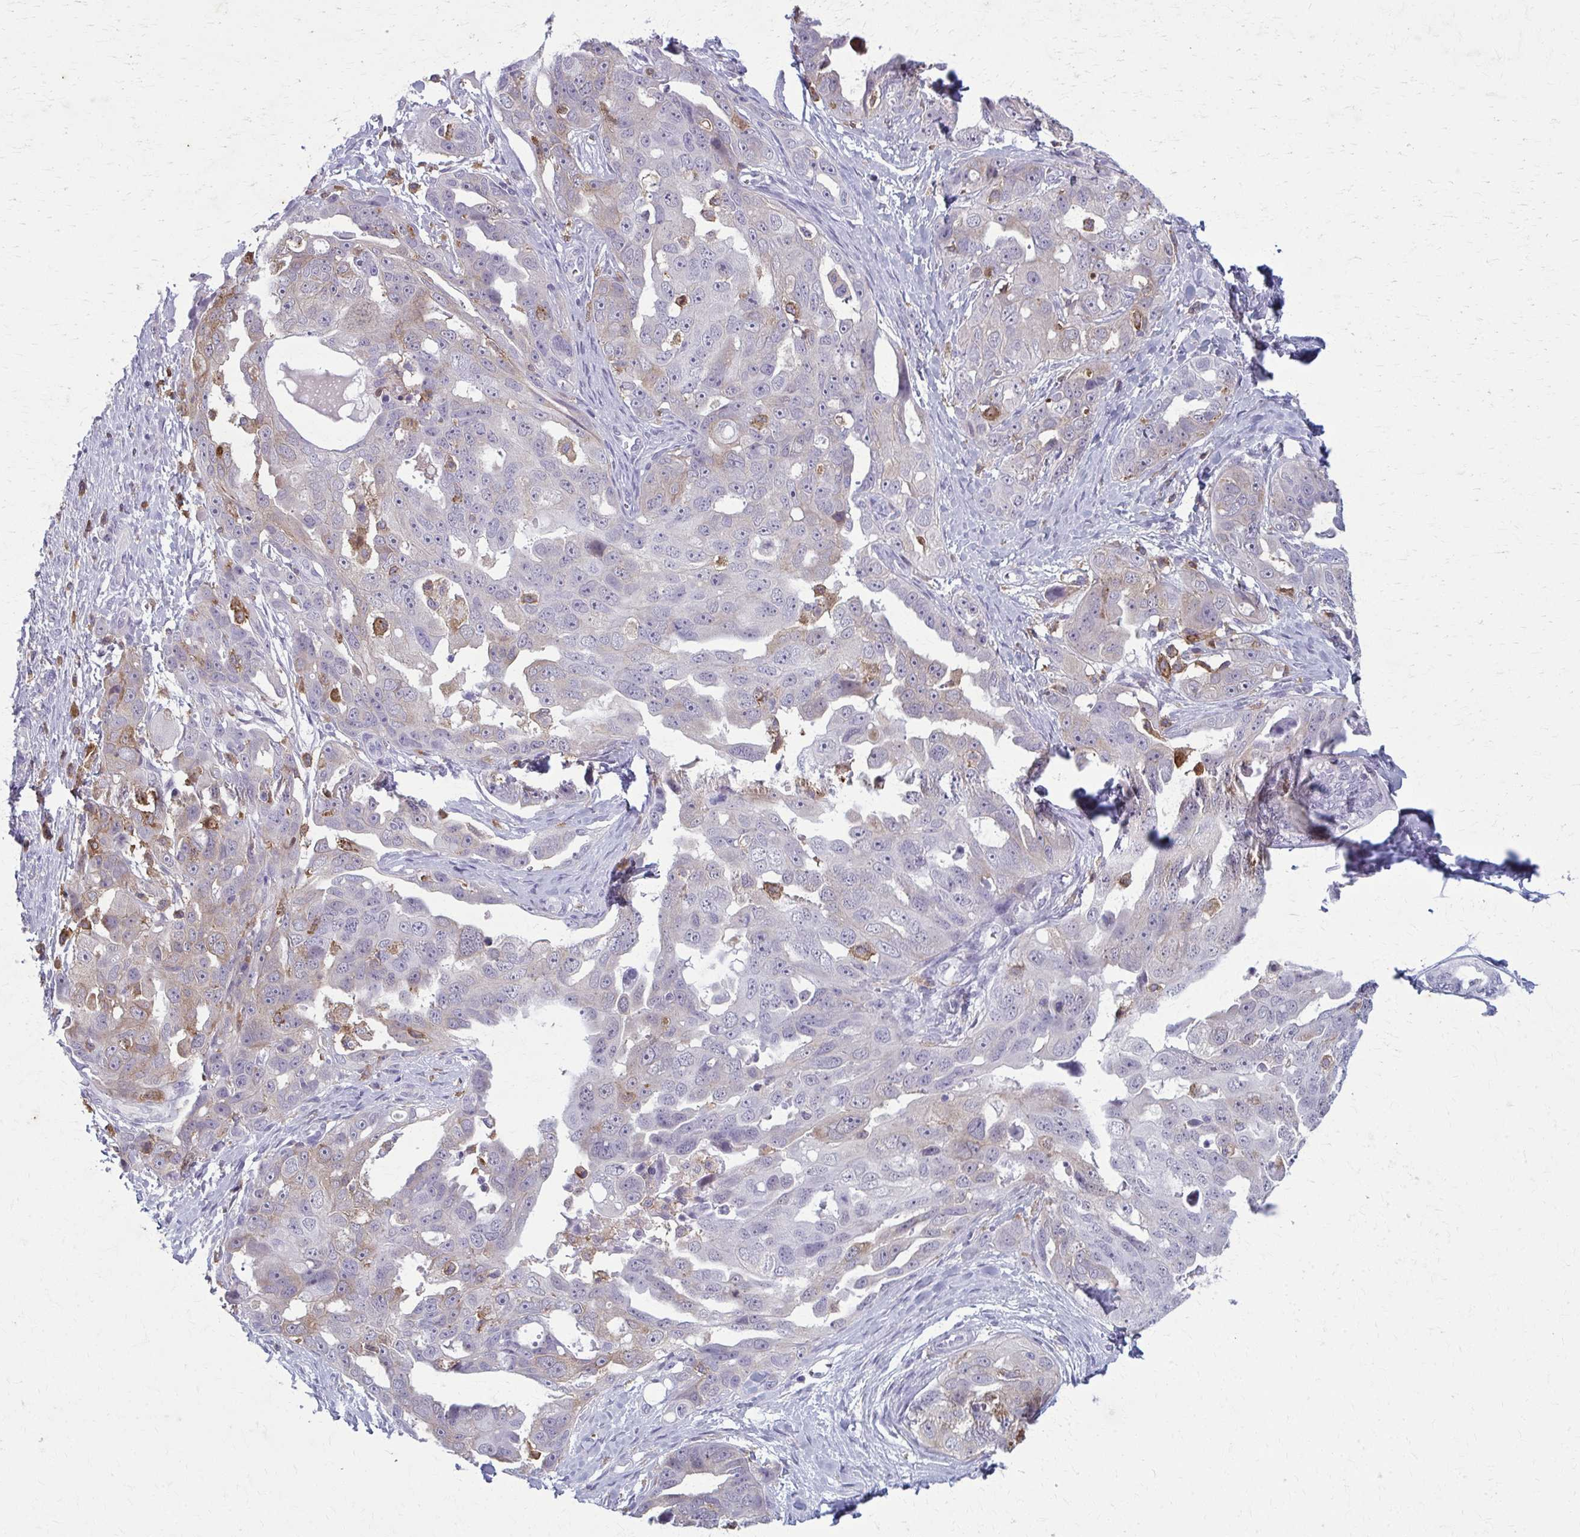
{"staining": {"intensity": "weak", "quantity": "<25%", "location": "cytoplasmic/membranous"}, "tissue": "ovarian cancer", "cell_type": "Tumor cells", "image_type": "cancer", "snomed": [{"axis": "morphology", "description": "Carcinoma, endometroid"}, {"axis": "topography", "description": "Ovary"}], "caption": "DAB immunohistochemical staining of human ovarian cancer (endometroid carcinoma) shows no significant staining in tumor cells.", "gene": "CARD9", "patient": {"sex": "female", "age": 70}}